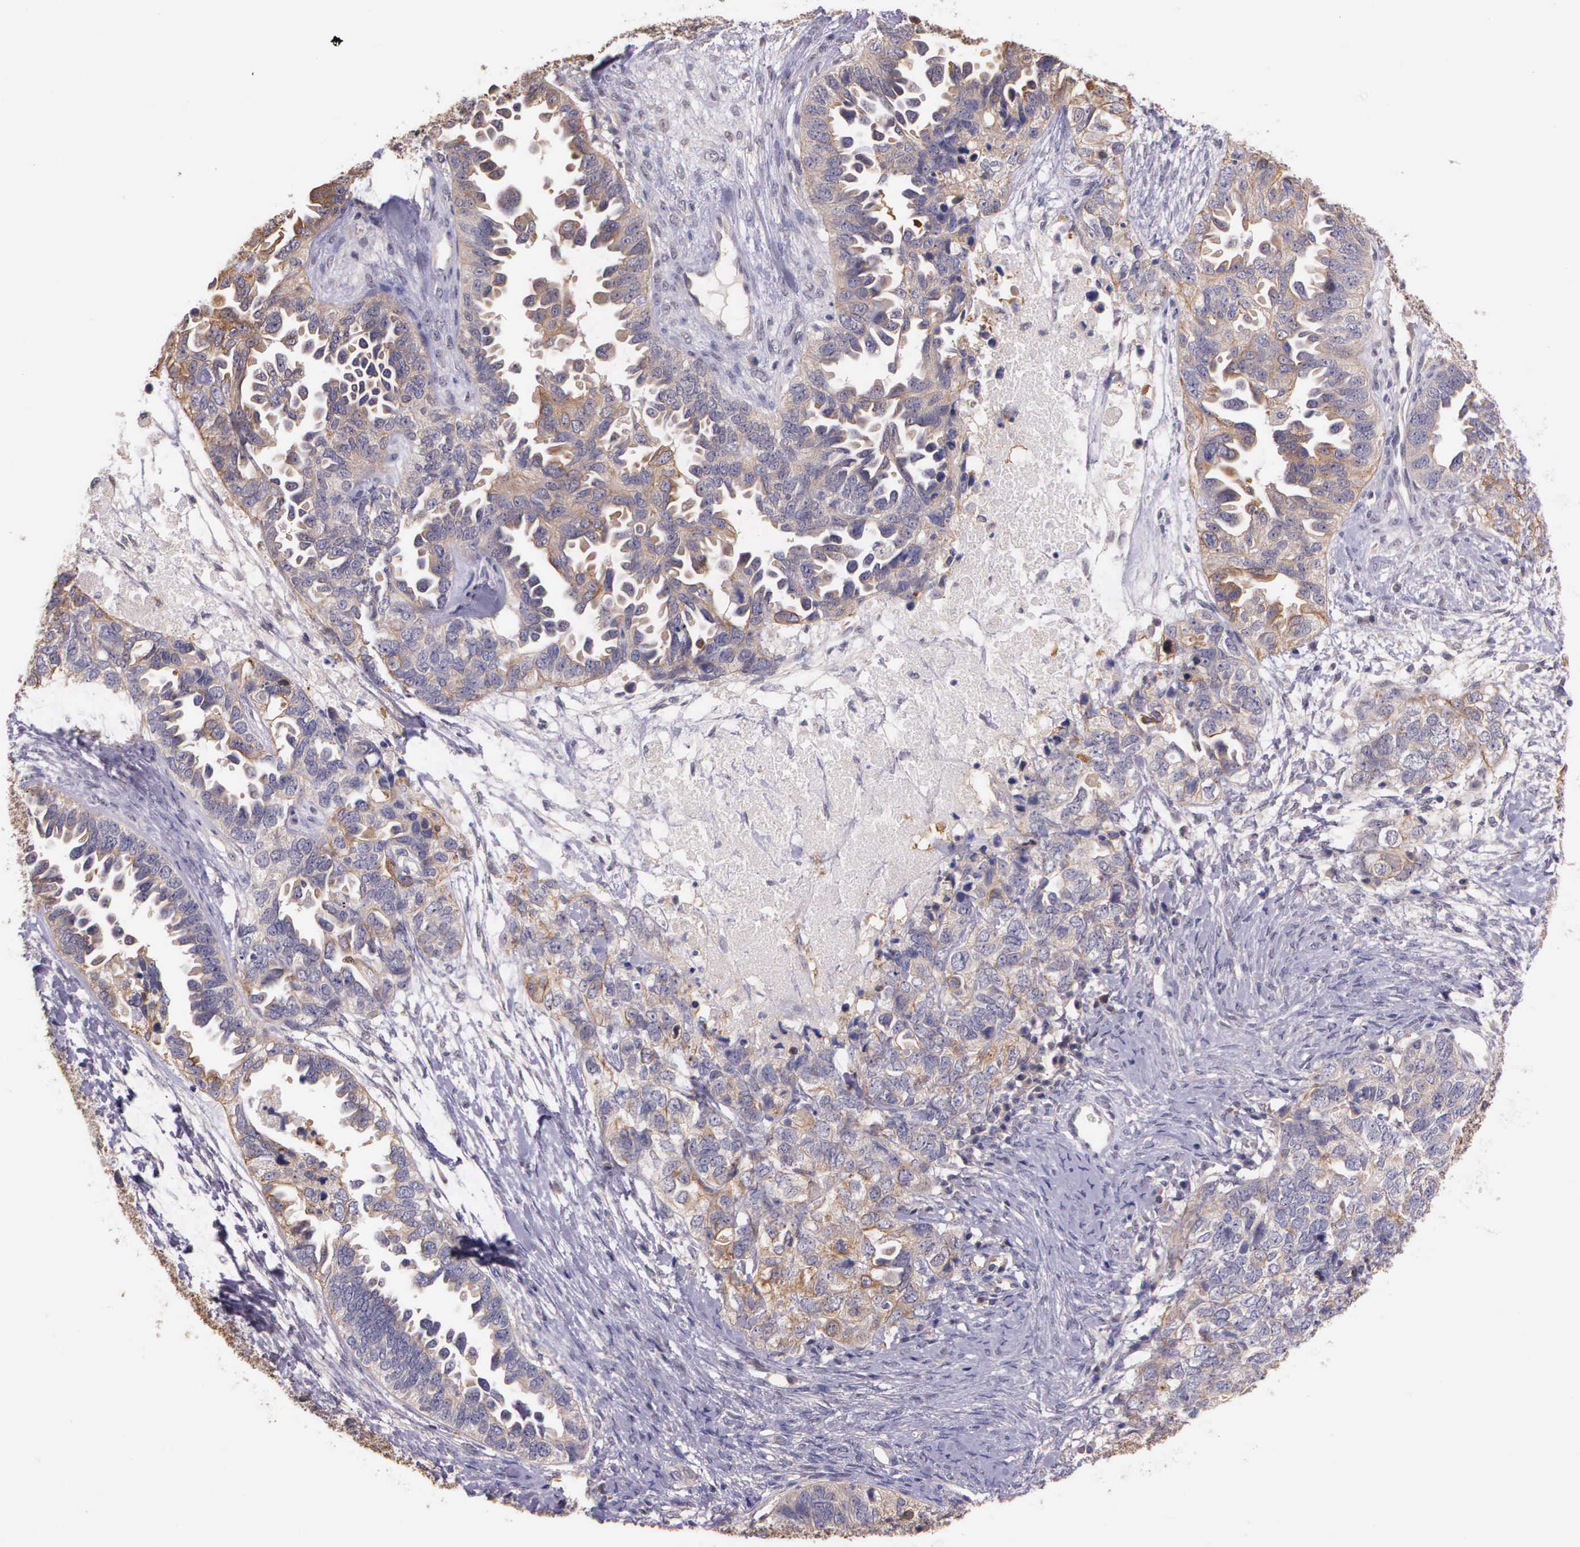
{"staining": {"intensity": "weak", "quantity": ">75%", "location": "cytoplasmic/membranous"}, "tissue": "ovarian cancer", "cell_type": "Tumor cells", "image_type": "cancer", "snomed": [{"axis": "morphology", "description": "Cystadenocarcinoma, serous, NOS"}, {"axis": "topography", "description": "Ovary"}], "caption": "Immunohistochemical staining of human ovarian cancer exhibits weak cytoplasmic/membranous protein positivity in about >75% of tumor cells. The staining is performed using DAB brown chromogen to label protein expression. The nuclei are counter-stained blue using hematoxylin.", "gene": "IGBP1", "patient": {"sex": "female", "age": 82}}